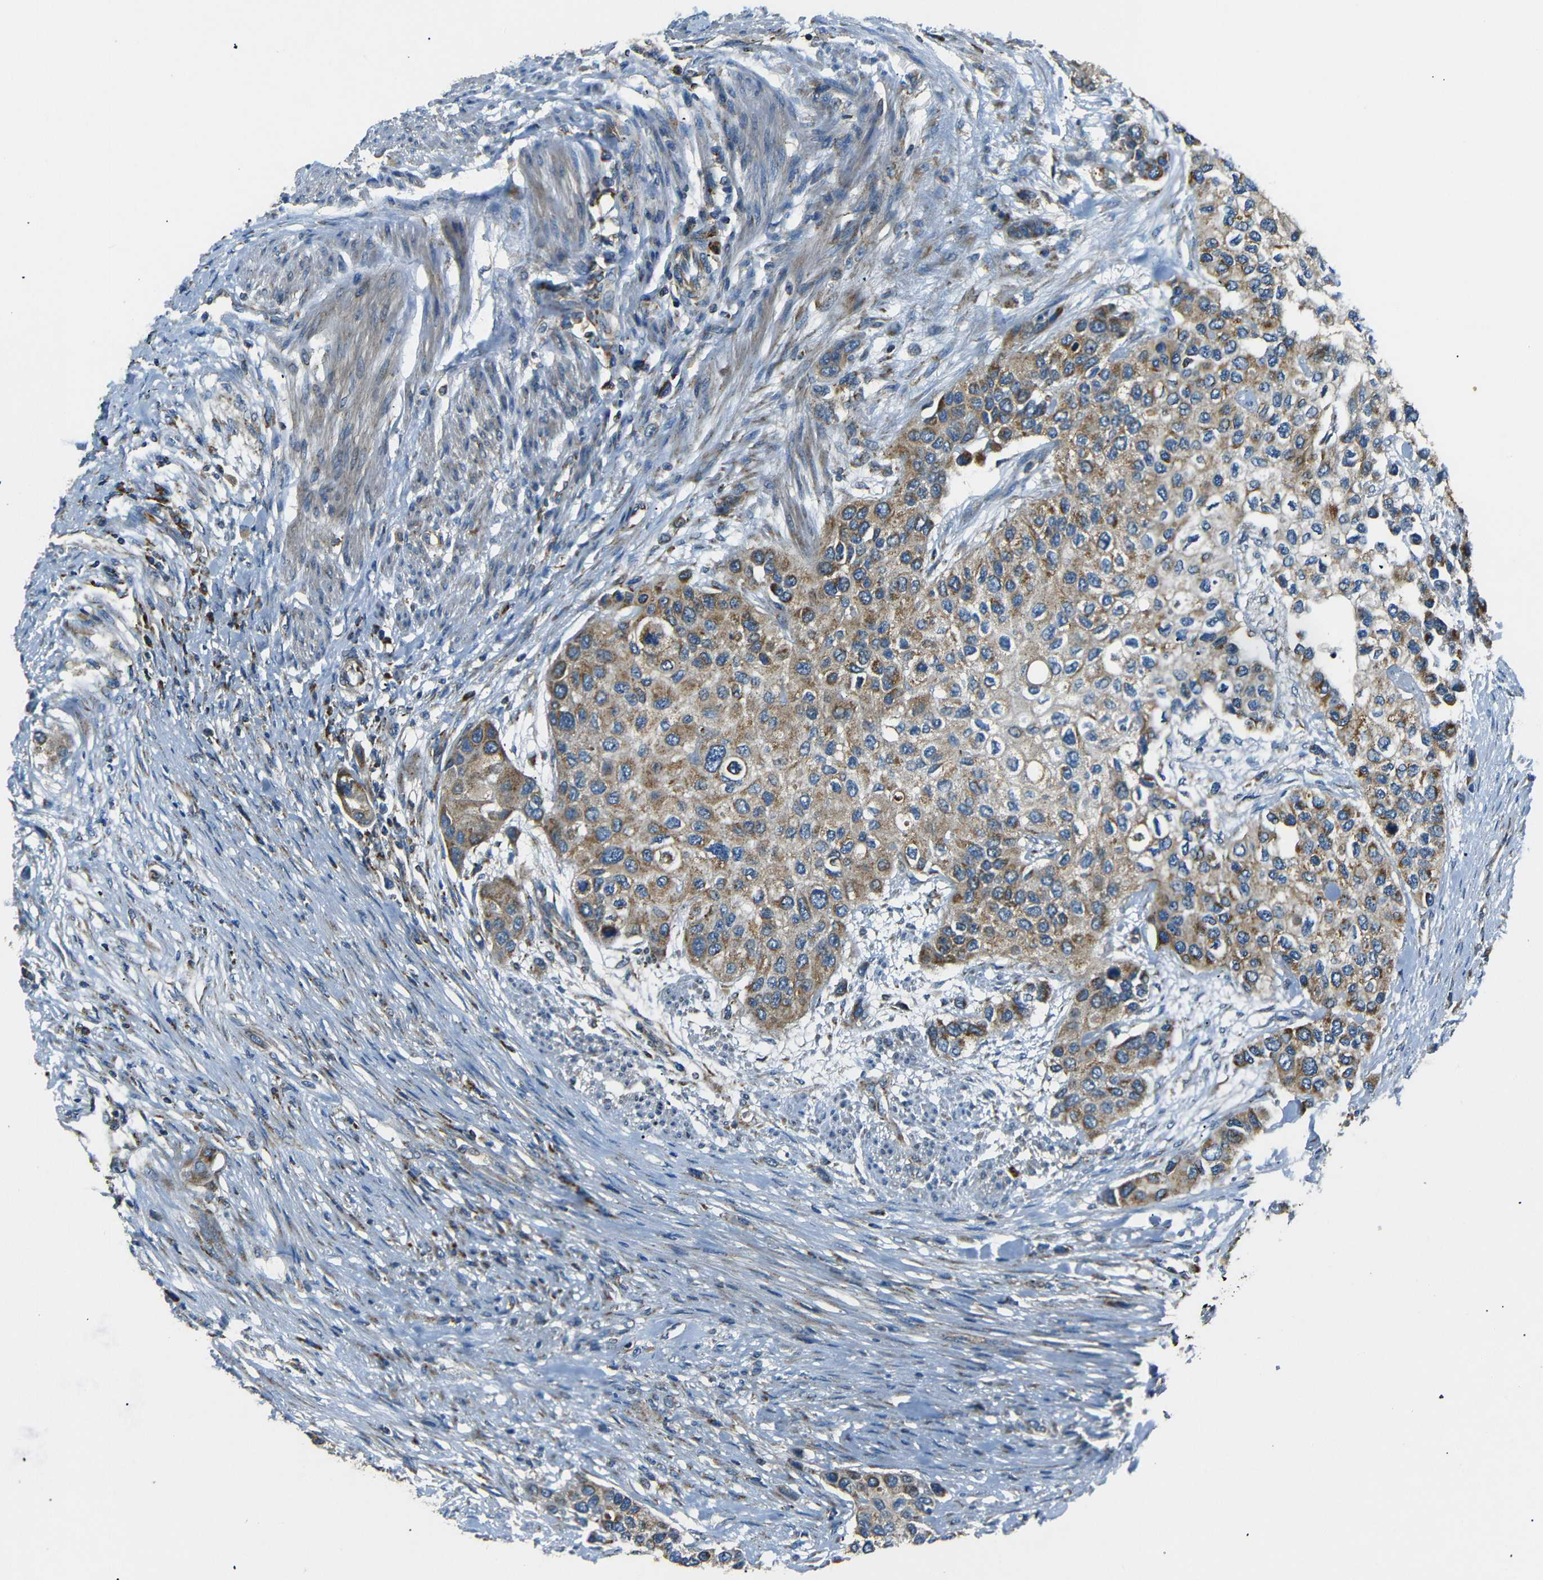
{"staining": {"intensity": "moderate", "quantity": ">75%", "location": "cytoplasmic/membranous"}, "tissue": "urothelial cancer", "cell_type": "Tumor cells", "image_type": "cancer", "snomed": [{"axis": "morphology", "description": "Urothelial carcinoma, High grade"}, {"axis": "topography", "description": "Urinary bladder"}], "caption": "Immunohistochemistry (IHC) image of neoplastic tissue: human urothelial cancer stained using immunohistochemistry (IHC) displays medium levels of moderate protein expression localized specifically in the cytoplasmic/membranous of tumor cells, appearing as a cytoplasmic/membranous brown color.", "gene": "NETO2", "patient": {"sex": "female", "age": 56}}